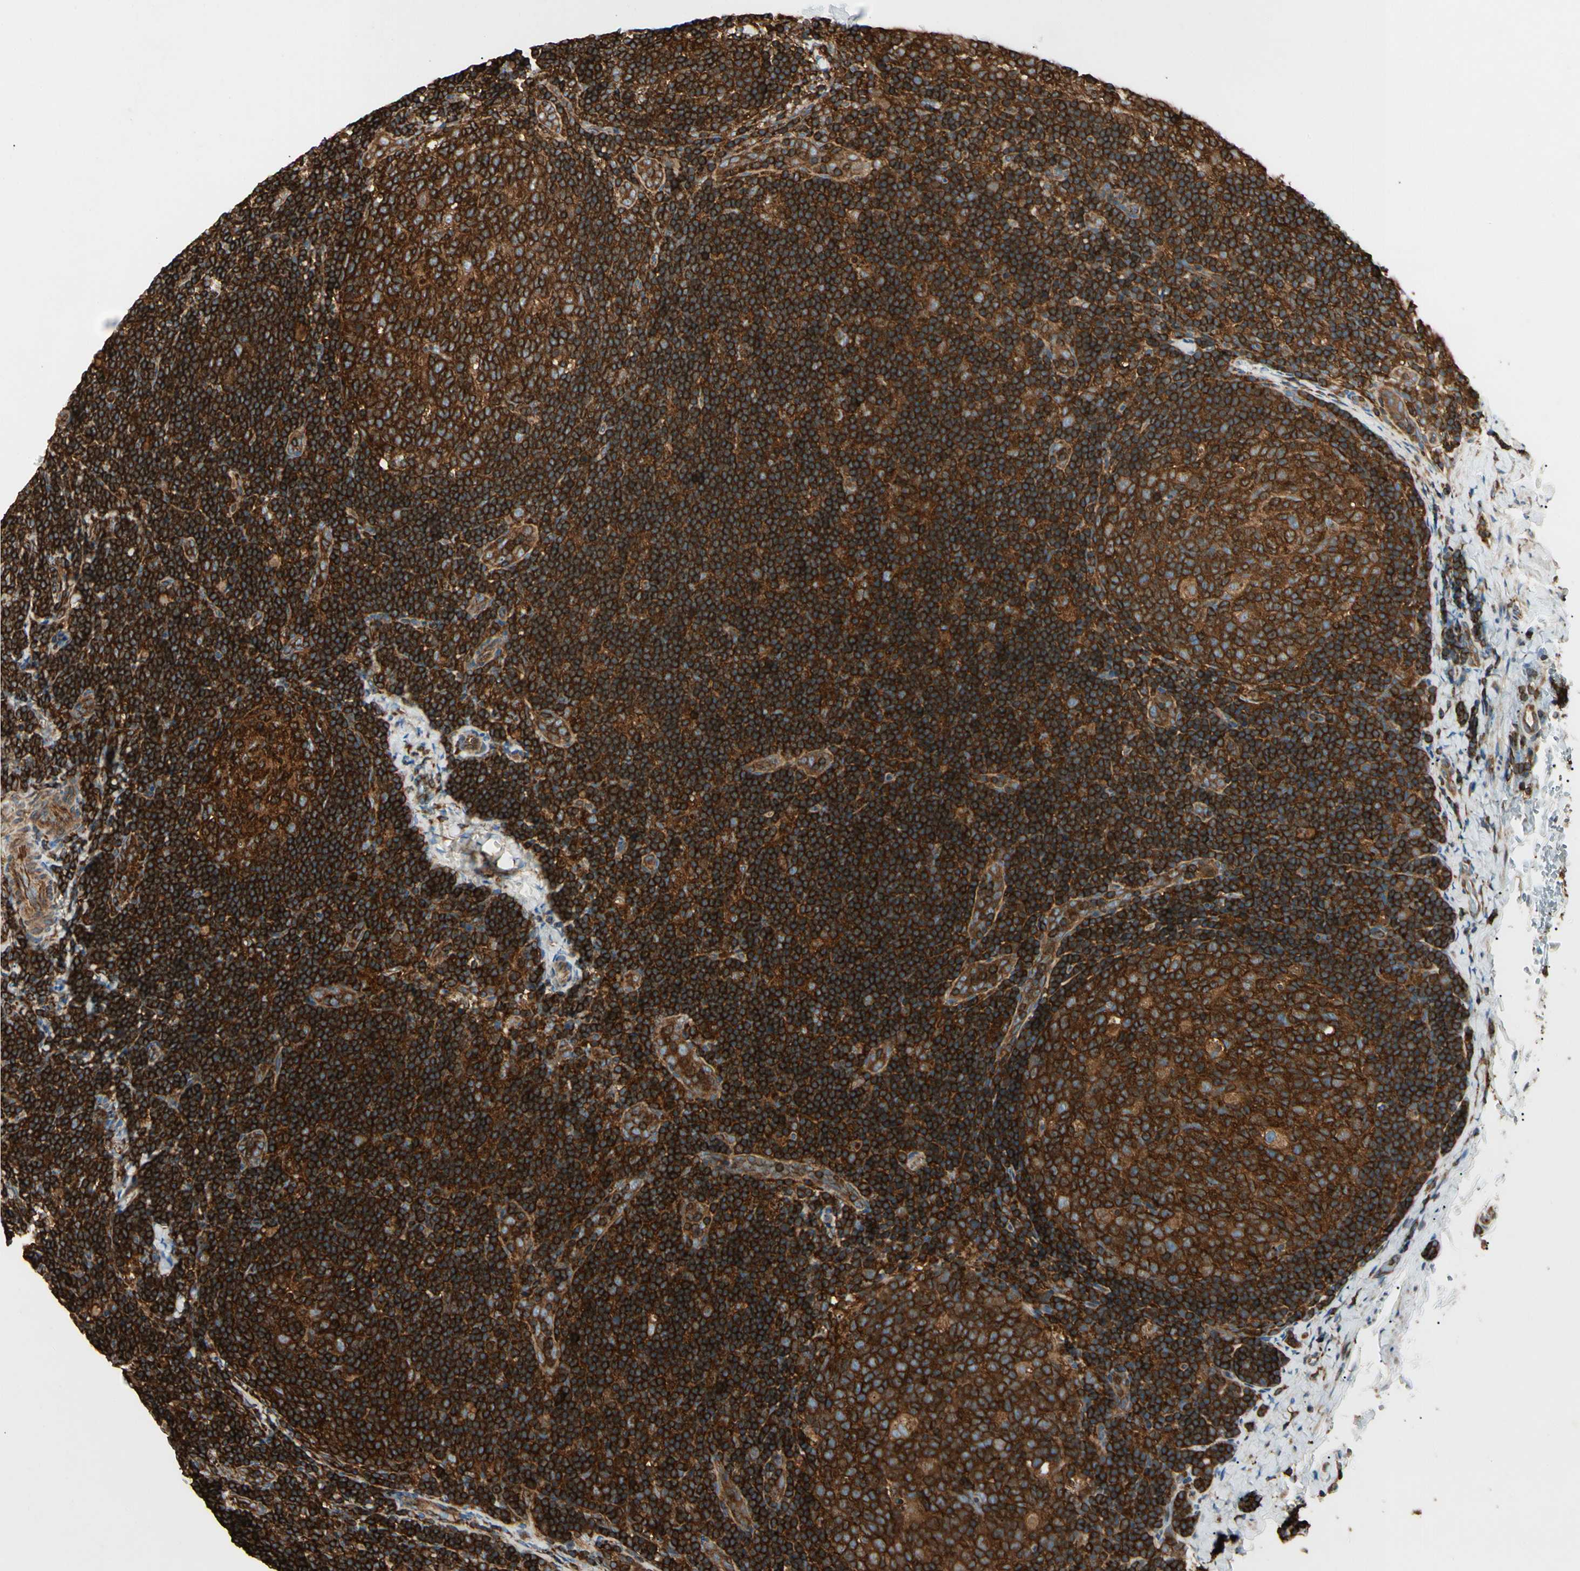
{"staining": {"intensity": "strong", "quantity": ">75%", "location": "cytoplasmic/membranous"}, "tissue": "lymph node", "cell_type": "Germinal center cells", "image_type": "normal", "snomed": [{"axis": "morphology", "description": "Normal tissue, NOS"}, {"axis": "topography", "description": "Lymph node"}], "caption": "Lymph node stained with DAB (3,3'-diaminobenzidine) immunohistochemistry reveals high levels of strong cytoplasmic/membranous positivity in about >75% of germinal center cells. (DAB (3,3'-diaminobenzidine) IHC with brightfield microscopy, high magnification).", "gene": "ARPC2", "patient": {"sex": "female", "age": 14}}